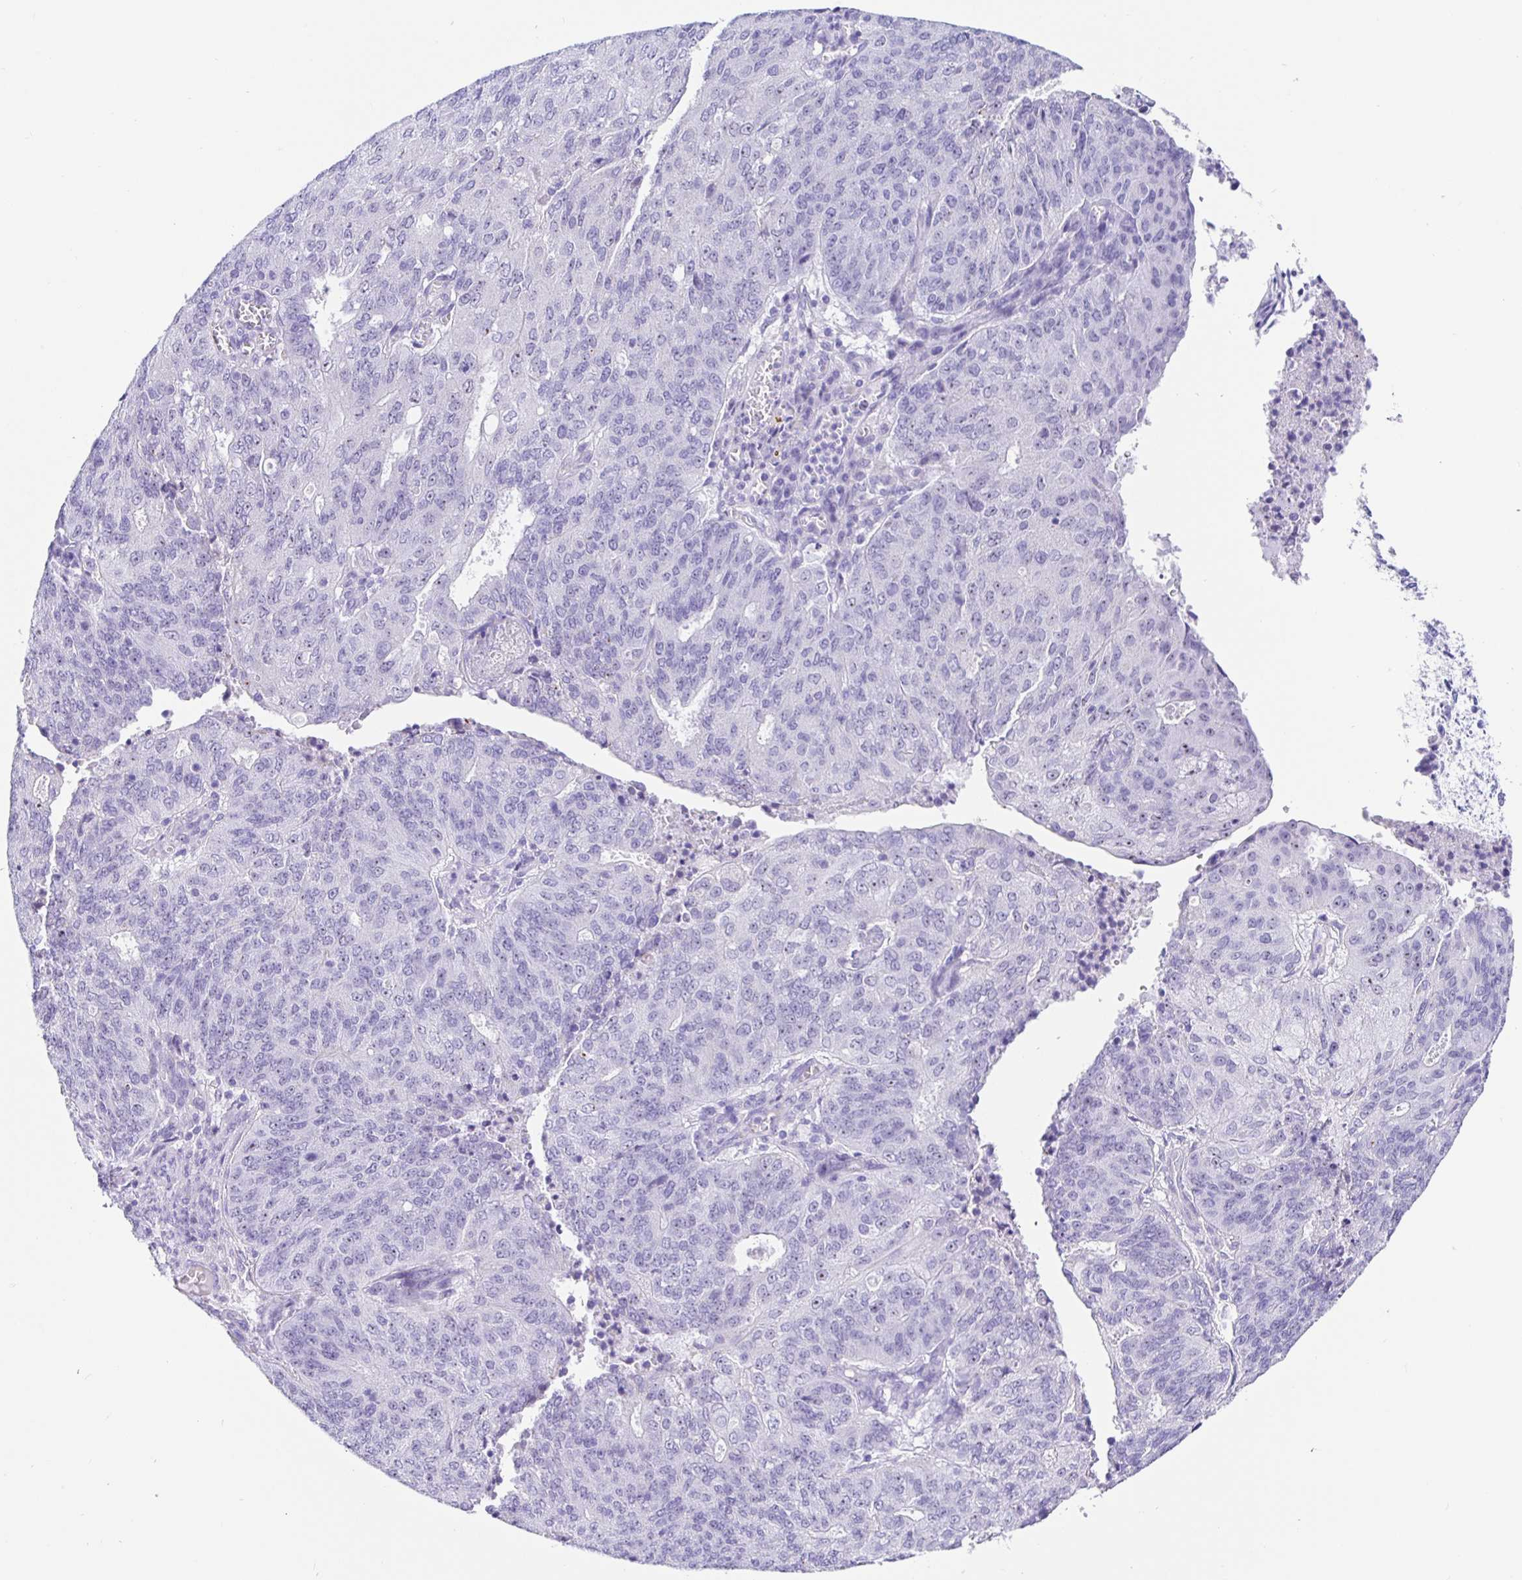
{"staining": {"intensity": "negative", "quantity": "none", "location": "none"}, "tissue": "endometrial cancer", "cell_type": "Tumor cells", "image_type": "cancer", "snomed": [{"axis": "morphology", "description": "Adenocarcinoma, NOS"}, {"axis": "topography", "description": "Endometrium"}], "caption": "Tumor cells are negative for brown protein staining in endometrial cancer (adenocarcinoma).", "gene": "PRAMEF19", "patient": {"sex": "female", "age": 82}}